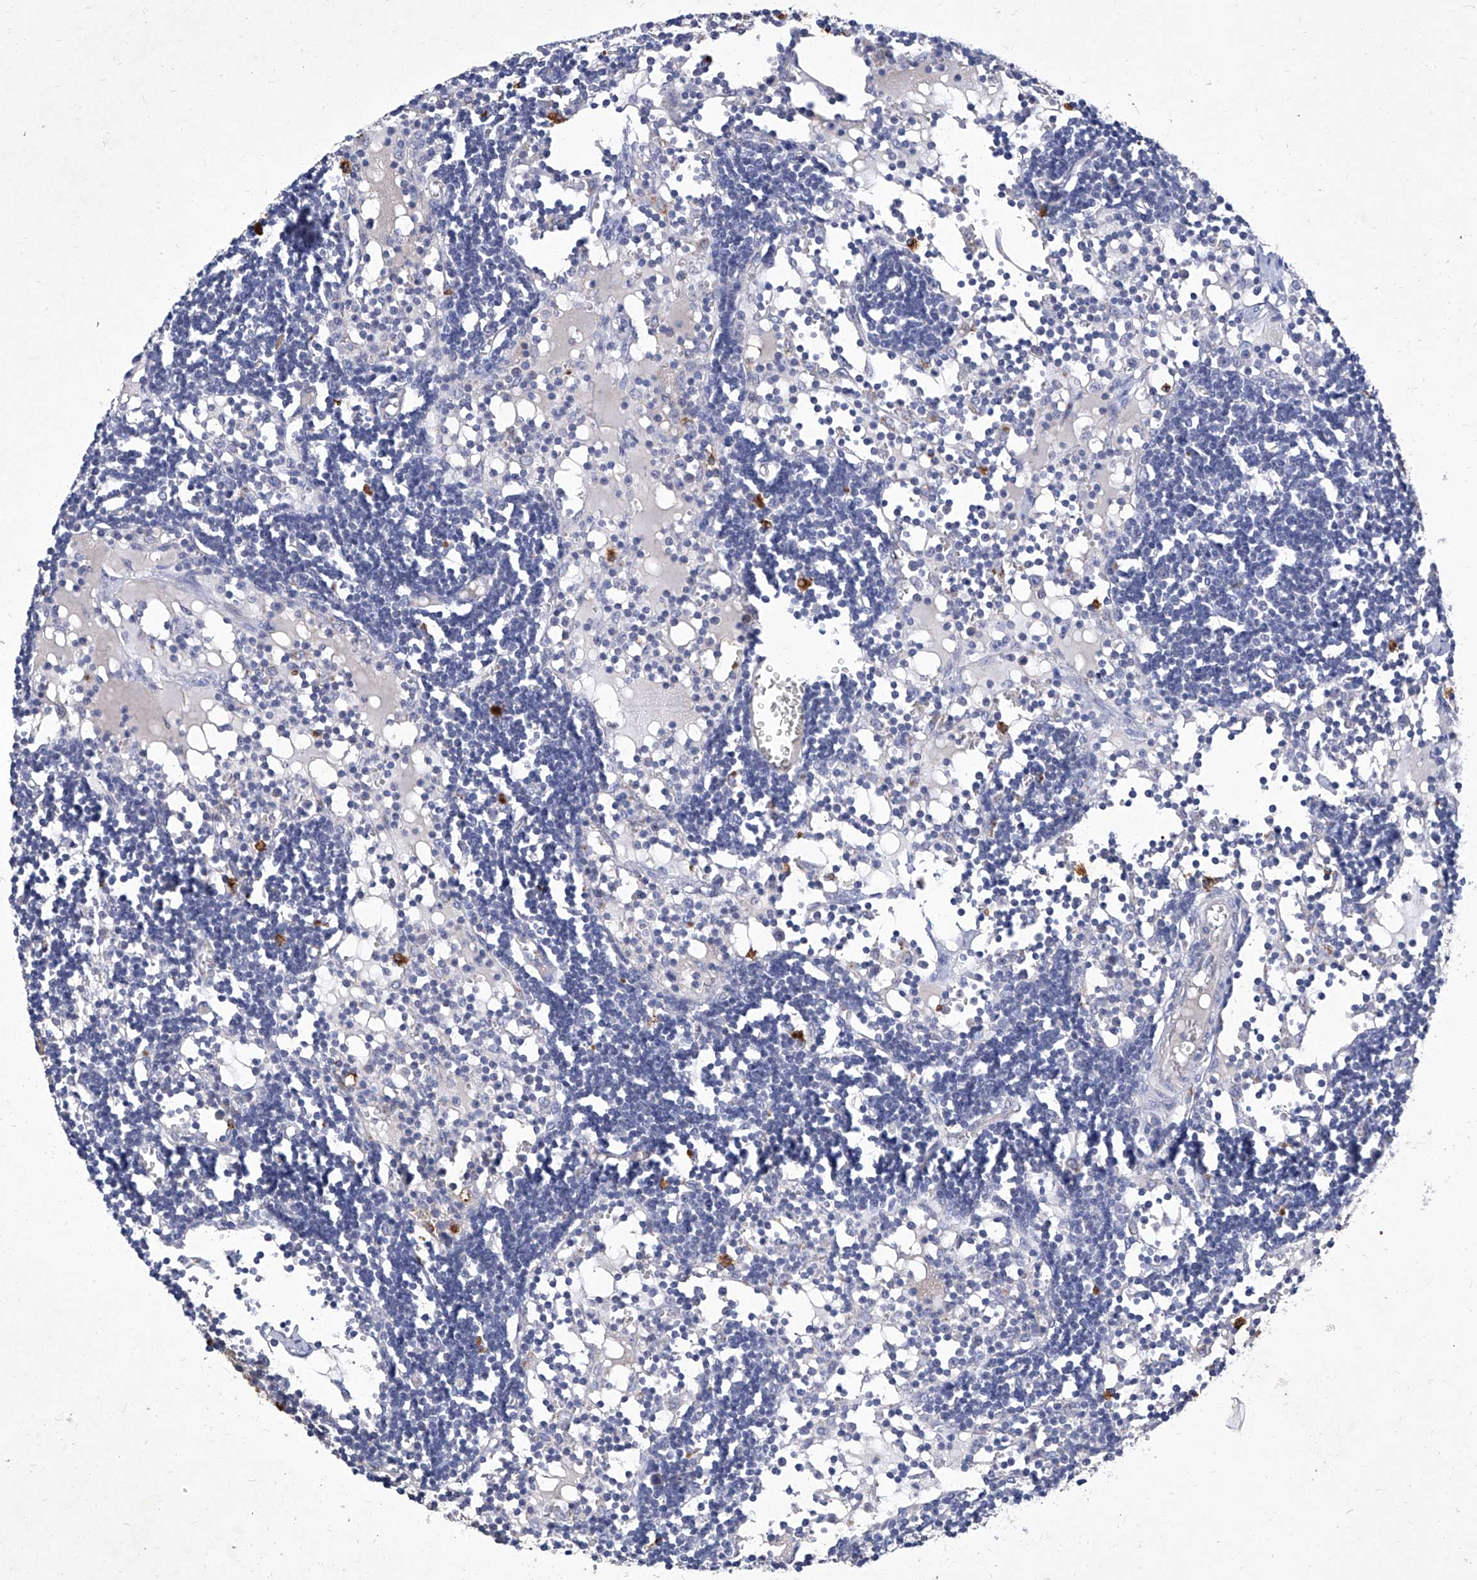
{"staining": {"intensity": "negative", "quantity": "none", "location": "none"}, "tissue": "lymph node", "cell_type": "Germinal center cells", "image_type": "normal", "snomed": [{"axis": "morphology", "description": "Normal tissue, NOS"}, {"axis": "topography", "description": "Lymph node"}], "caption": "The image demonstrates no staining of germinal center cells in normal lymph node. Brightfield microscopy of immunohistochemistry (IHC) stained with DAB (3,3'-diaminobenzidine) (brown) and hematoxylin (blue), captured at high magnification.", "gene": "IFNL2", "patient": {"sex": "female", "age": 11}}